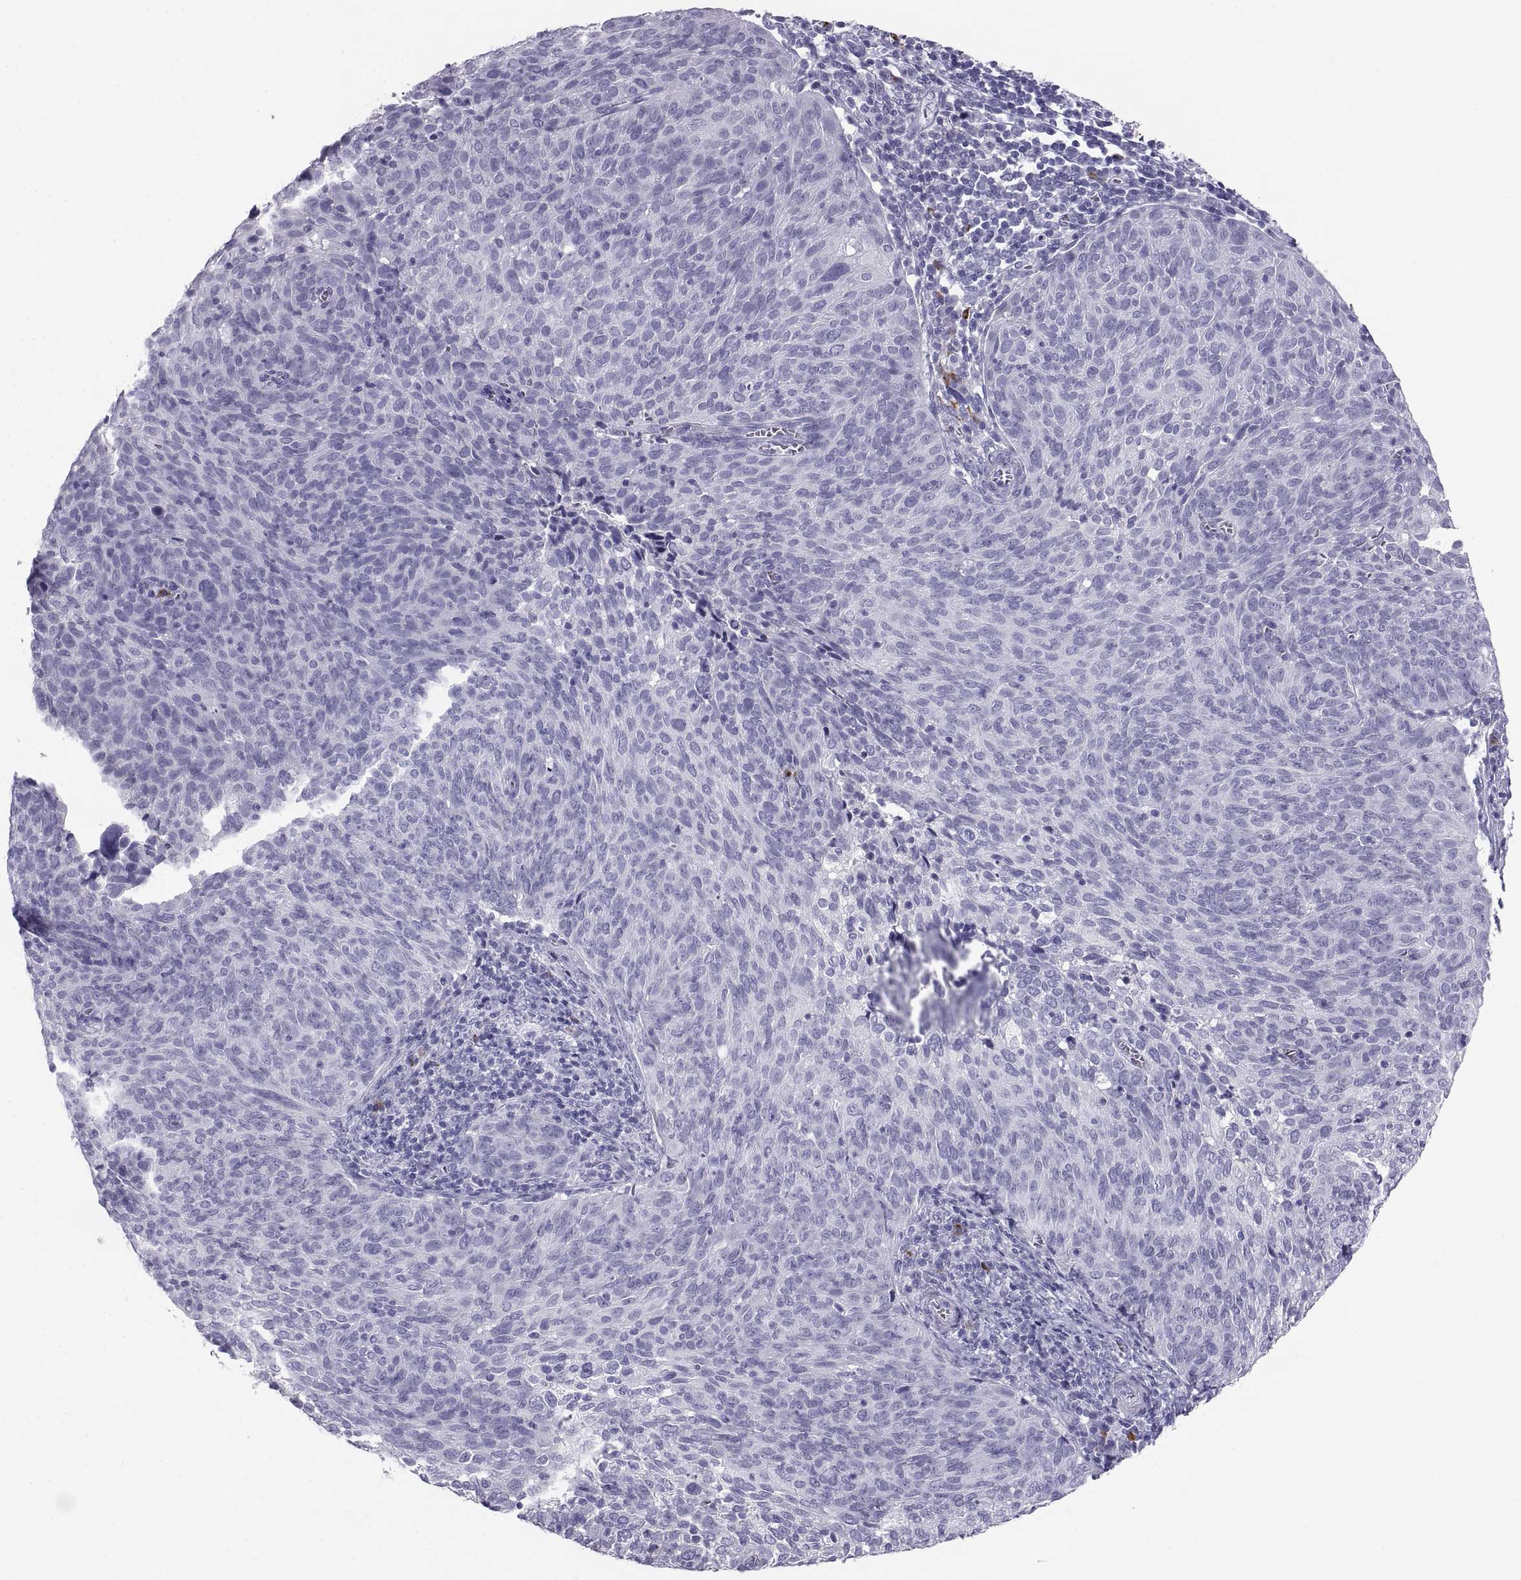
{"staining": {"intensity": "negative", "quantity": "none", "location": "none"}, "tissue": "cervical cancer", "cell_type": "Tumor cells", "image_type": "cancer", "snomed": [{"axis": "morphology", "description": "Squamous cell carcinoma, NOS"}, {"axis": "topography", "description": "Cervix"}], "caption": "DAB (3,3'-diaminobenzidine) immunohistochemical staining of squamous cell carcinoma (cervical) displays no significant staining in tumor cells.", "gene": "CT47A10", "patient": {"sex": "female", "age": 39}}